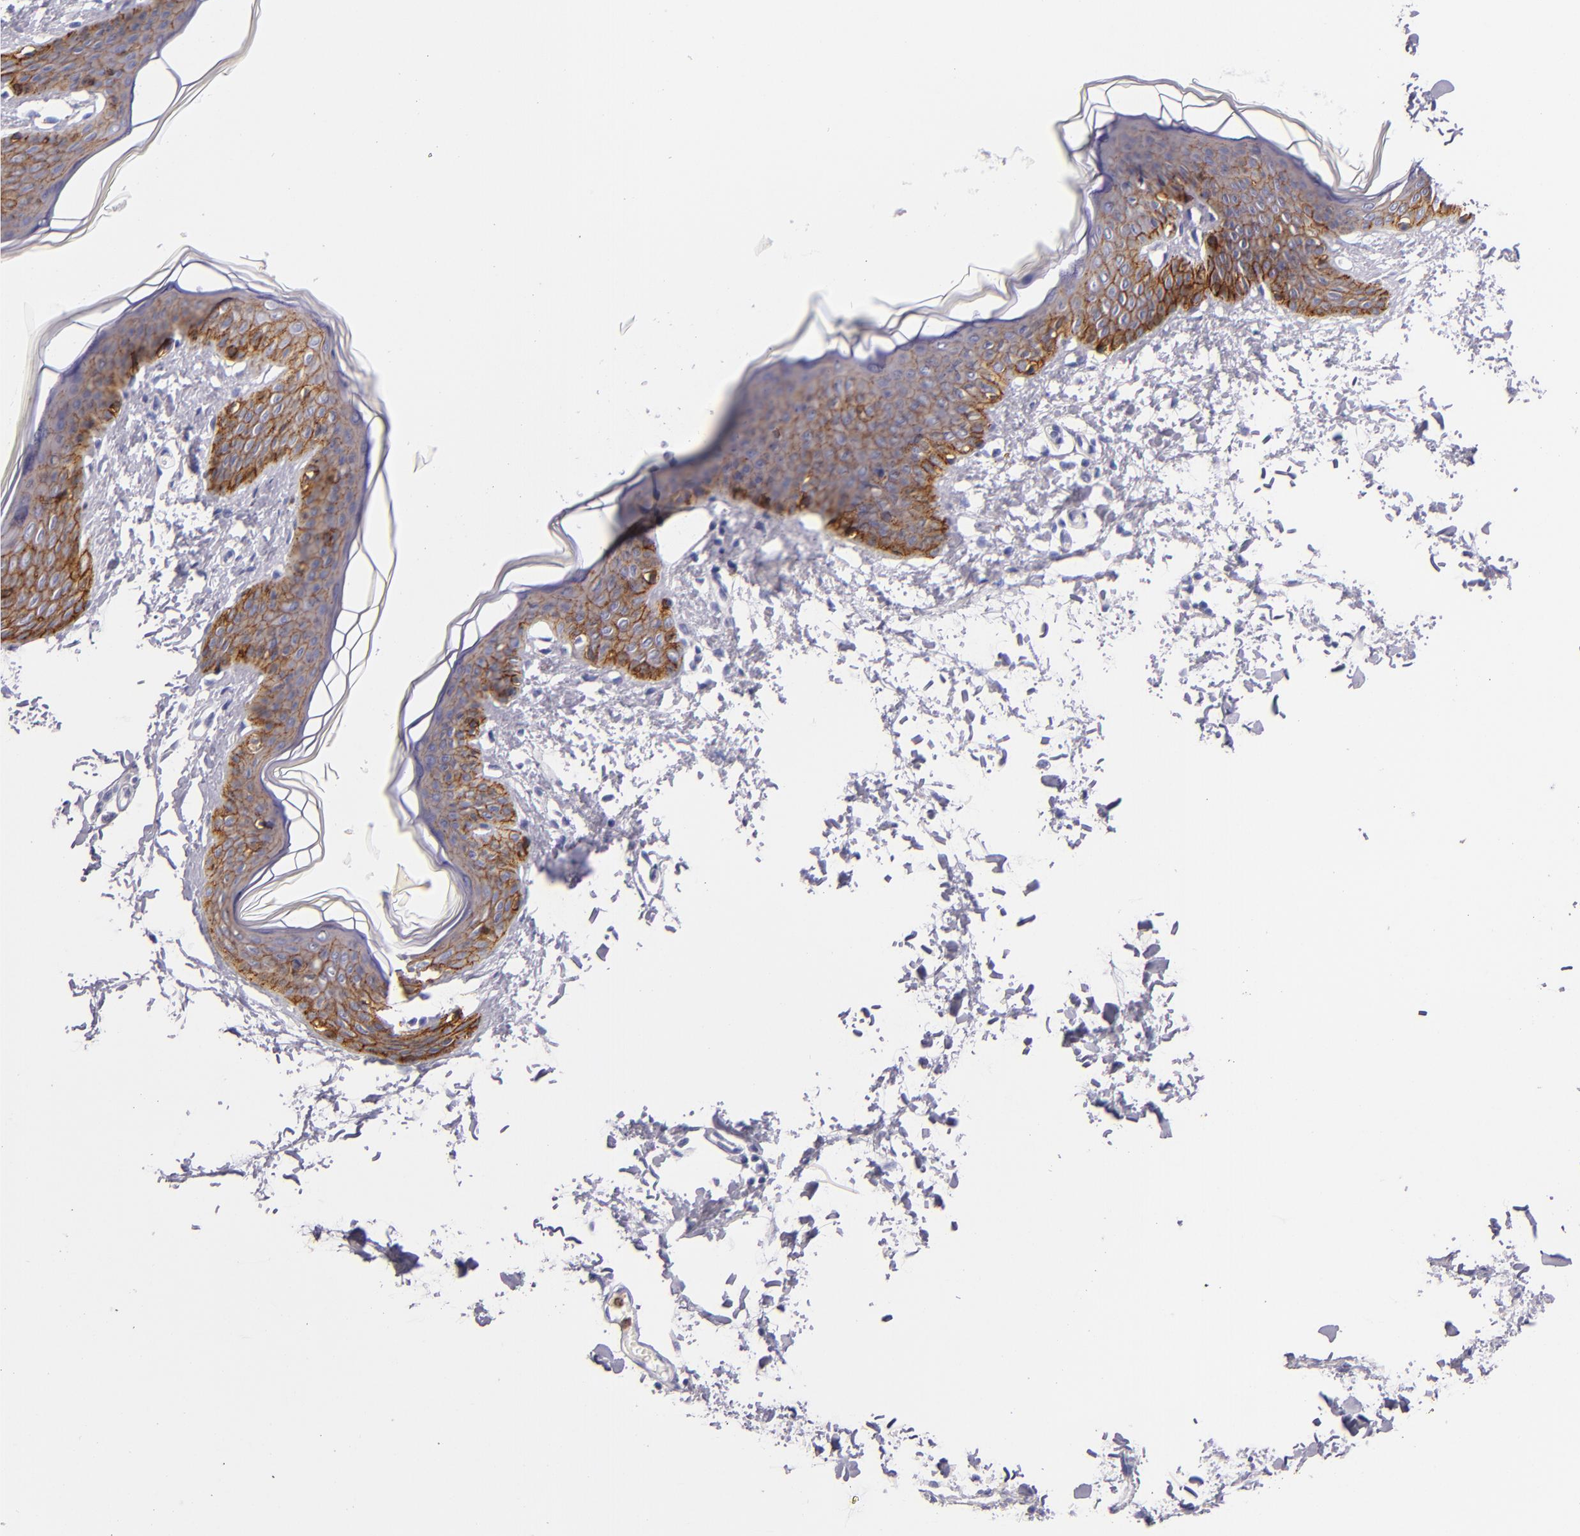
{"staining": {"intensity": "negative", "quantity": "none", "location": "none"}, "tissue": "skin", "cell_type": "Fibroblasts", "image_type": "normal", "snomed": [{"axis": "morphology", "description": "Normal tissue, NOS"}, {"axis": "topography", "description": "Skin"}], "caption": "DAB (3,3'-diaminobenzidine) immunohistochemical staining of normal human skin exhibits no significant staining in fibroblasts.", "gene": "CDH3", "patient": {"sex": "female", "age": 17}}